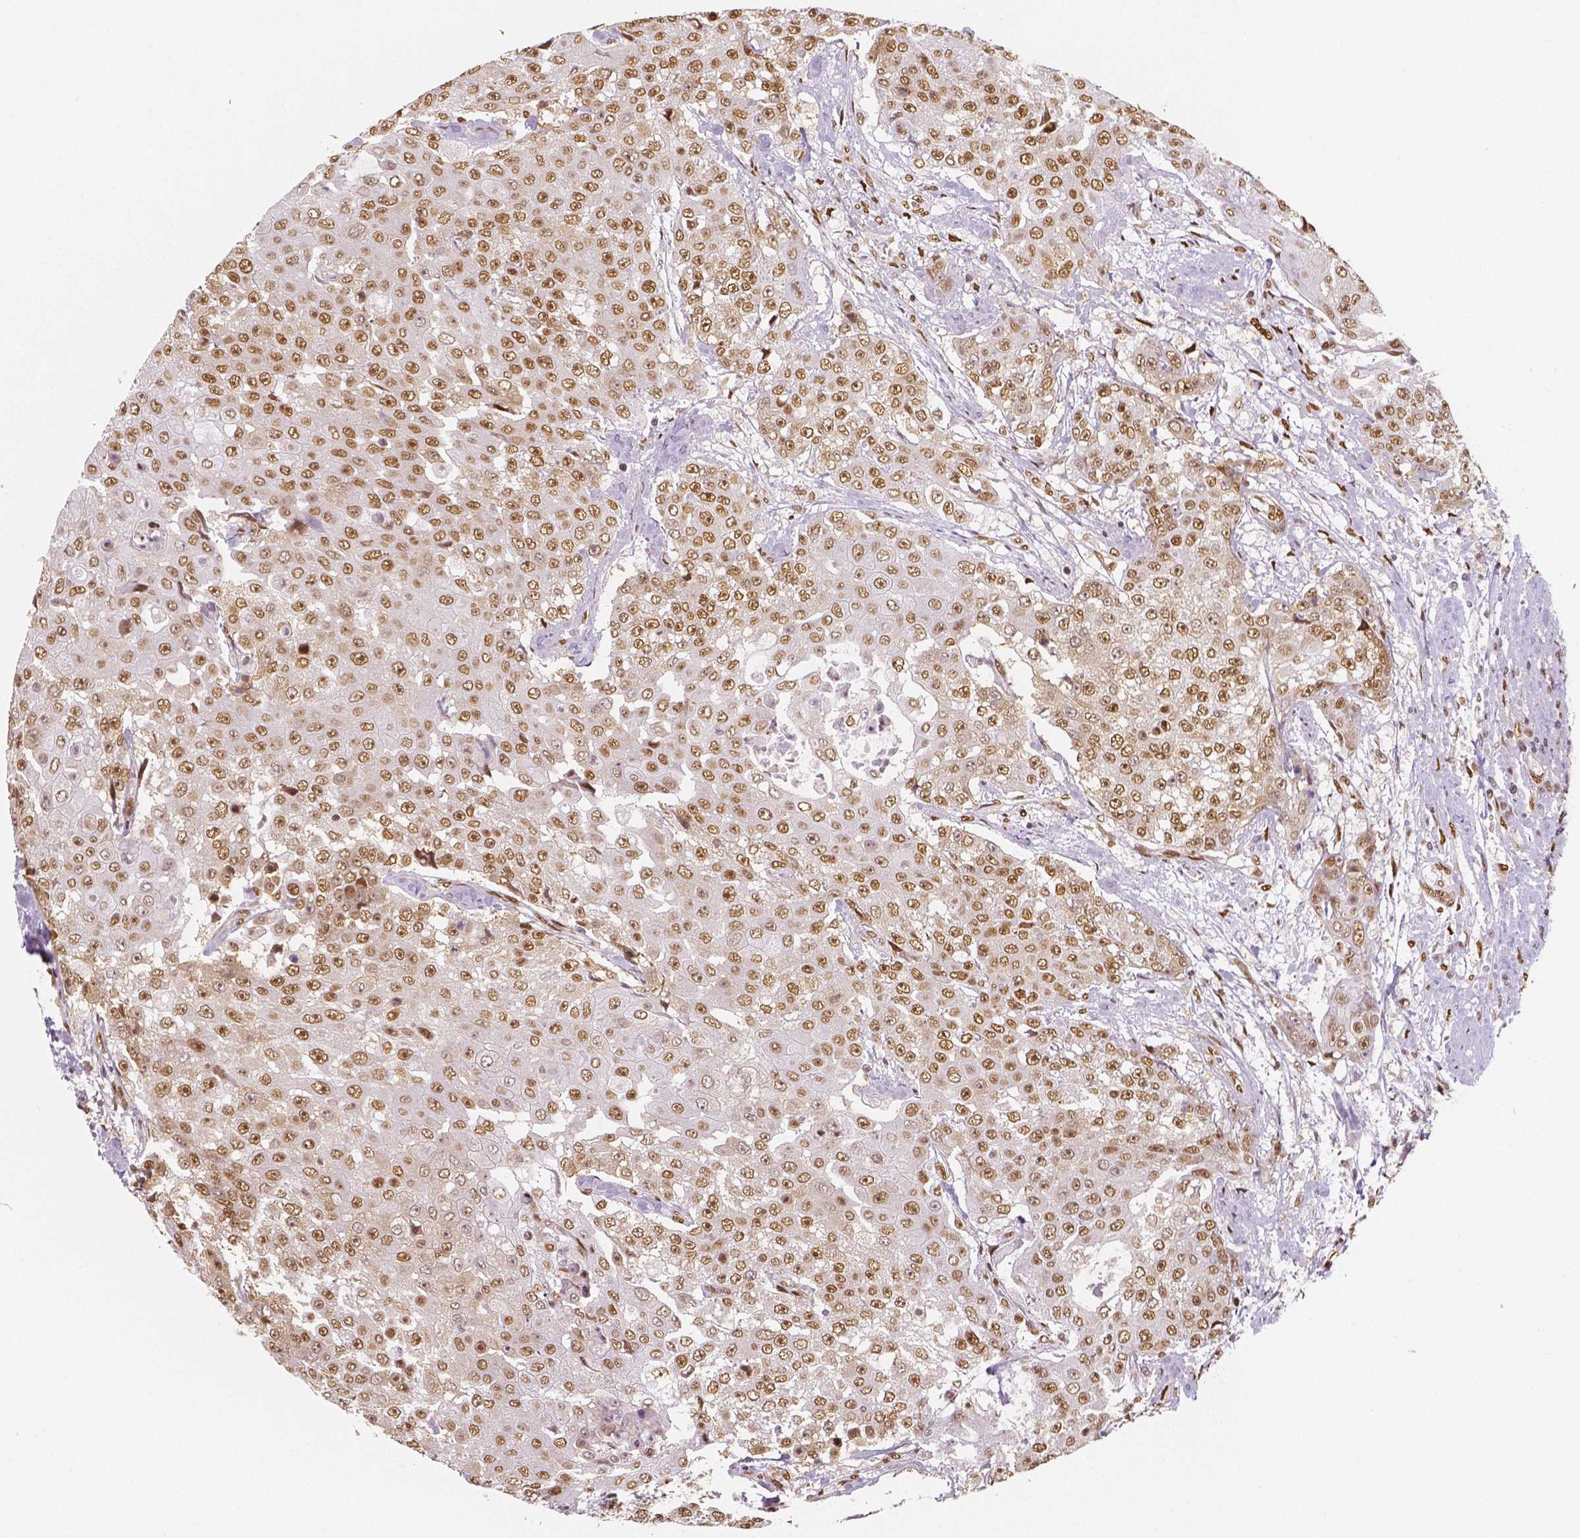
{"staining": {"intensity": "moderate", "quantity": ">75%", "location": "nuclear"}, "tissue": "urothelial cancer", "cell_type": "Tumor cells", "image_type": "cancer", "snomed": [{"axis": "morphology", "description": "Urothelial carcinoma, High grade"}, {"axis": "topography", "description": "Urinary bladder"}], "caption": "The immunohistochemical stain labels moderate nuclear staining in tumor cells of urothelial cancer tissue.", "gene": "NUCKS1", "patient": {"sex": "female", "age": 63}}